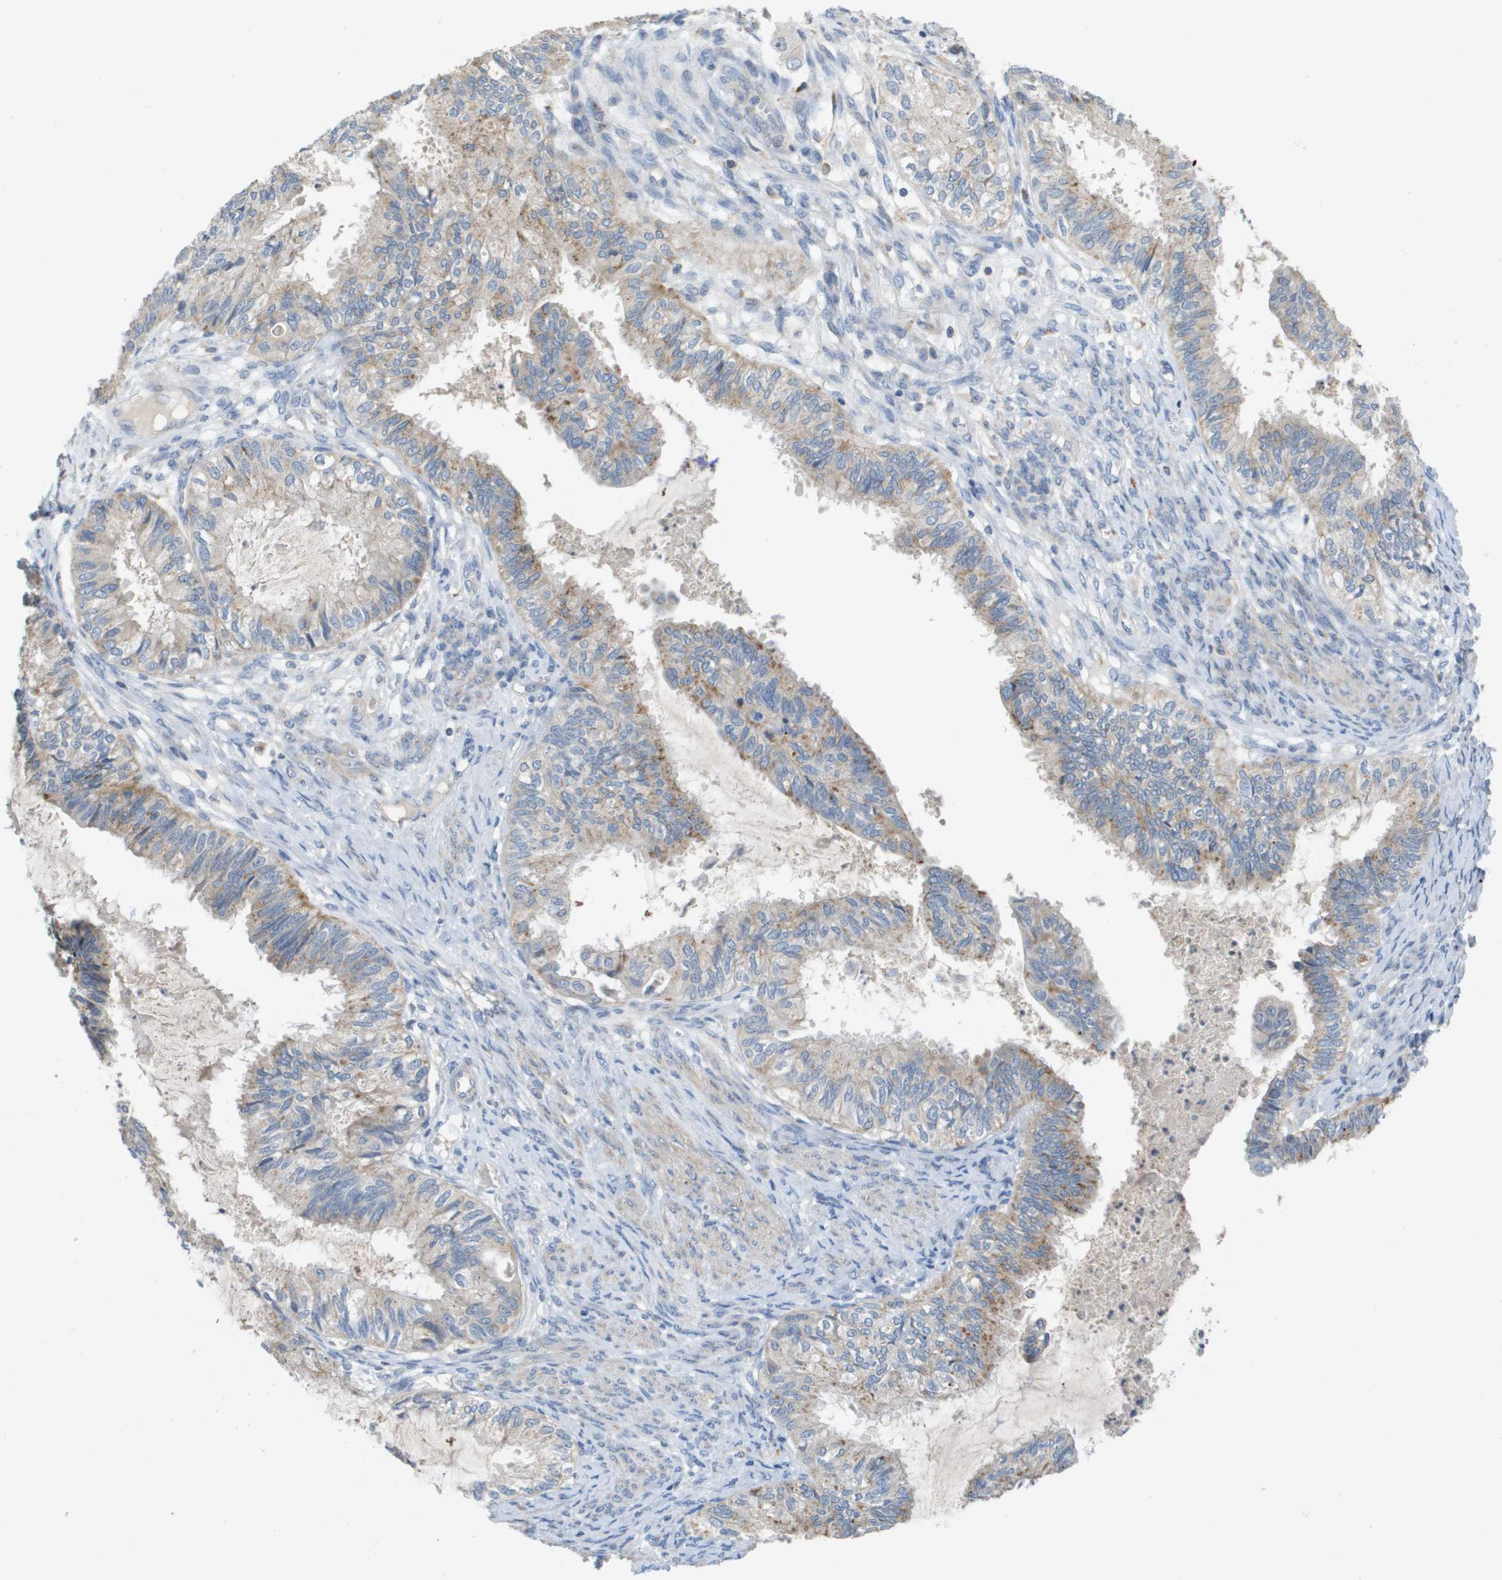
{"staining": {"intensity": "weak", "quantity": "<25%", "location": "cytoplasmic/membranous"}, "tissue": "cervical cancer", "cell_type": "Tumor cells", "image_type": "cancer", "snomed": [{"axis": "morphology", "description": "Normal tissue, NOS"}, {"axis": "morphology", "description": "Adenocarcinoma, NOS"}, {"axis": "topography", "description": "Cervix"}, {"axis": "topography", "description": "Endometrium"}], "caption": "A histopathology image of human cervical cancer is negative for staining in tumor cells.", "gene": "B3GNT5", "patient": {"sex": "female", "age": 86}}